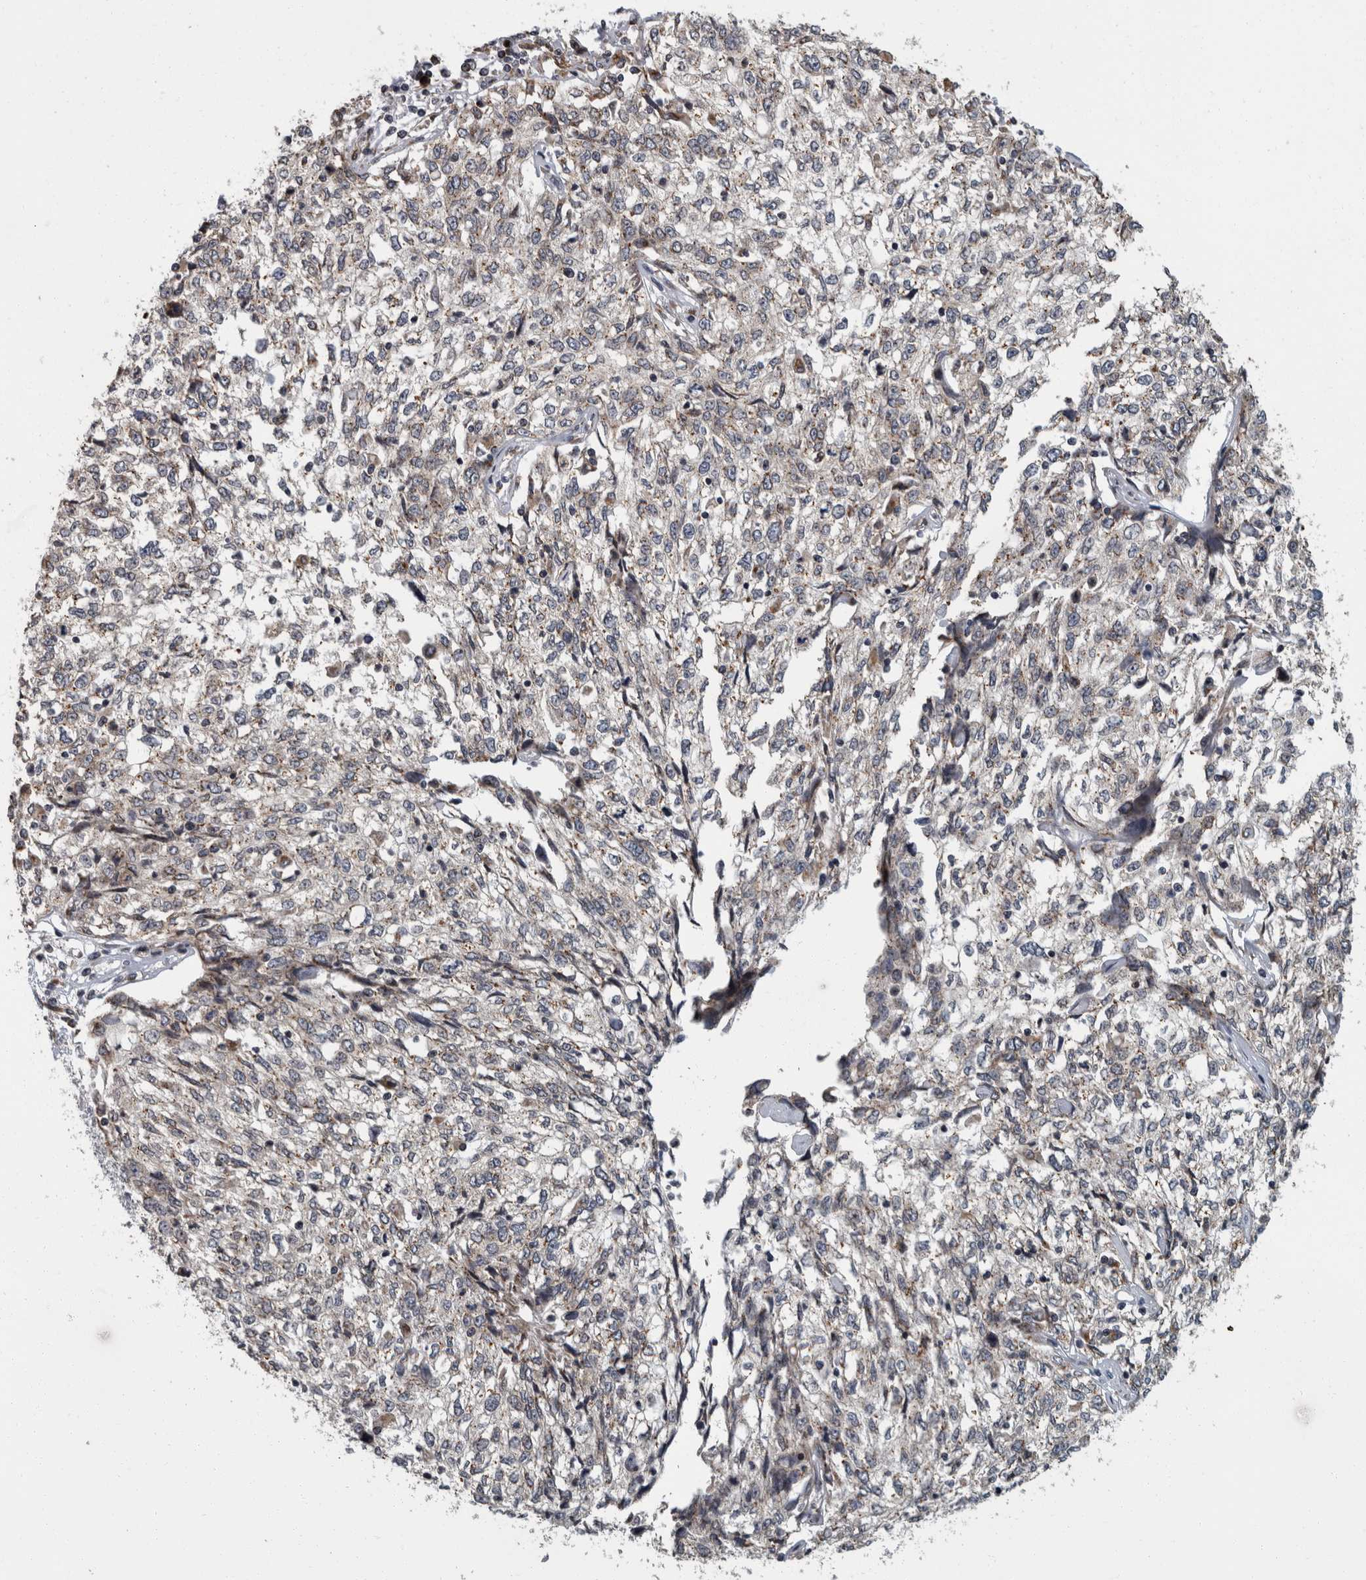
{"staining": {"intensity": "weak", "quantity": "<25%", "location": "cytoplasmic/membranous"}, "tissue": "cervical cancer", "cell_type": "Tumor cells", "image_type": "cancer", "snomed": [{"axis": "morphology", "description": "Squamous cell carcinoma, NOS"}, {"axis": "topography", "description": "Cervix"}], "caption": "Tumor cells are negative for protein expression in human squamous cell carcinoma (cervical). (Immunohistochemistry (ihc), brightfield microscopy, high magnification).", "gene": "LMAN2L", "patient": {"sex": "female", "age": 57}}